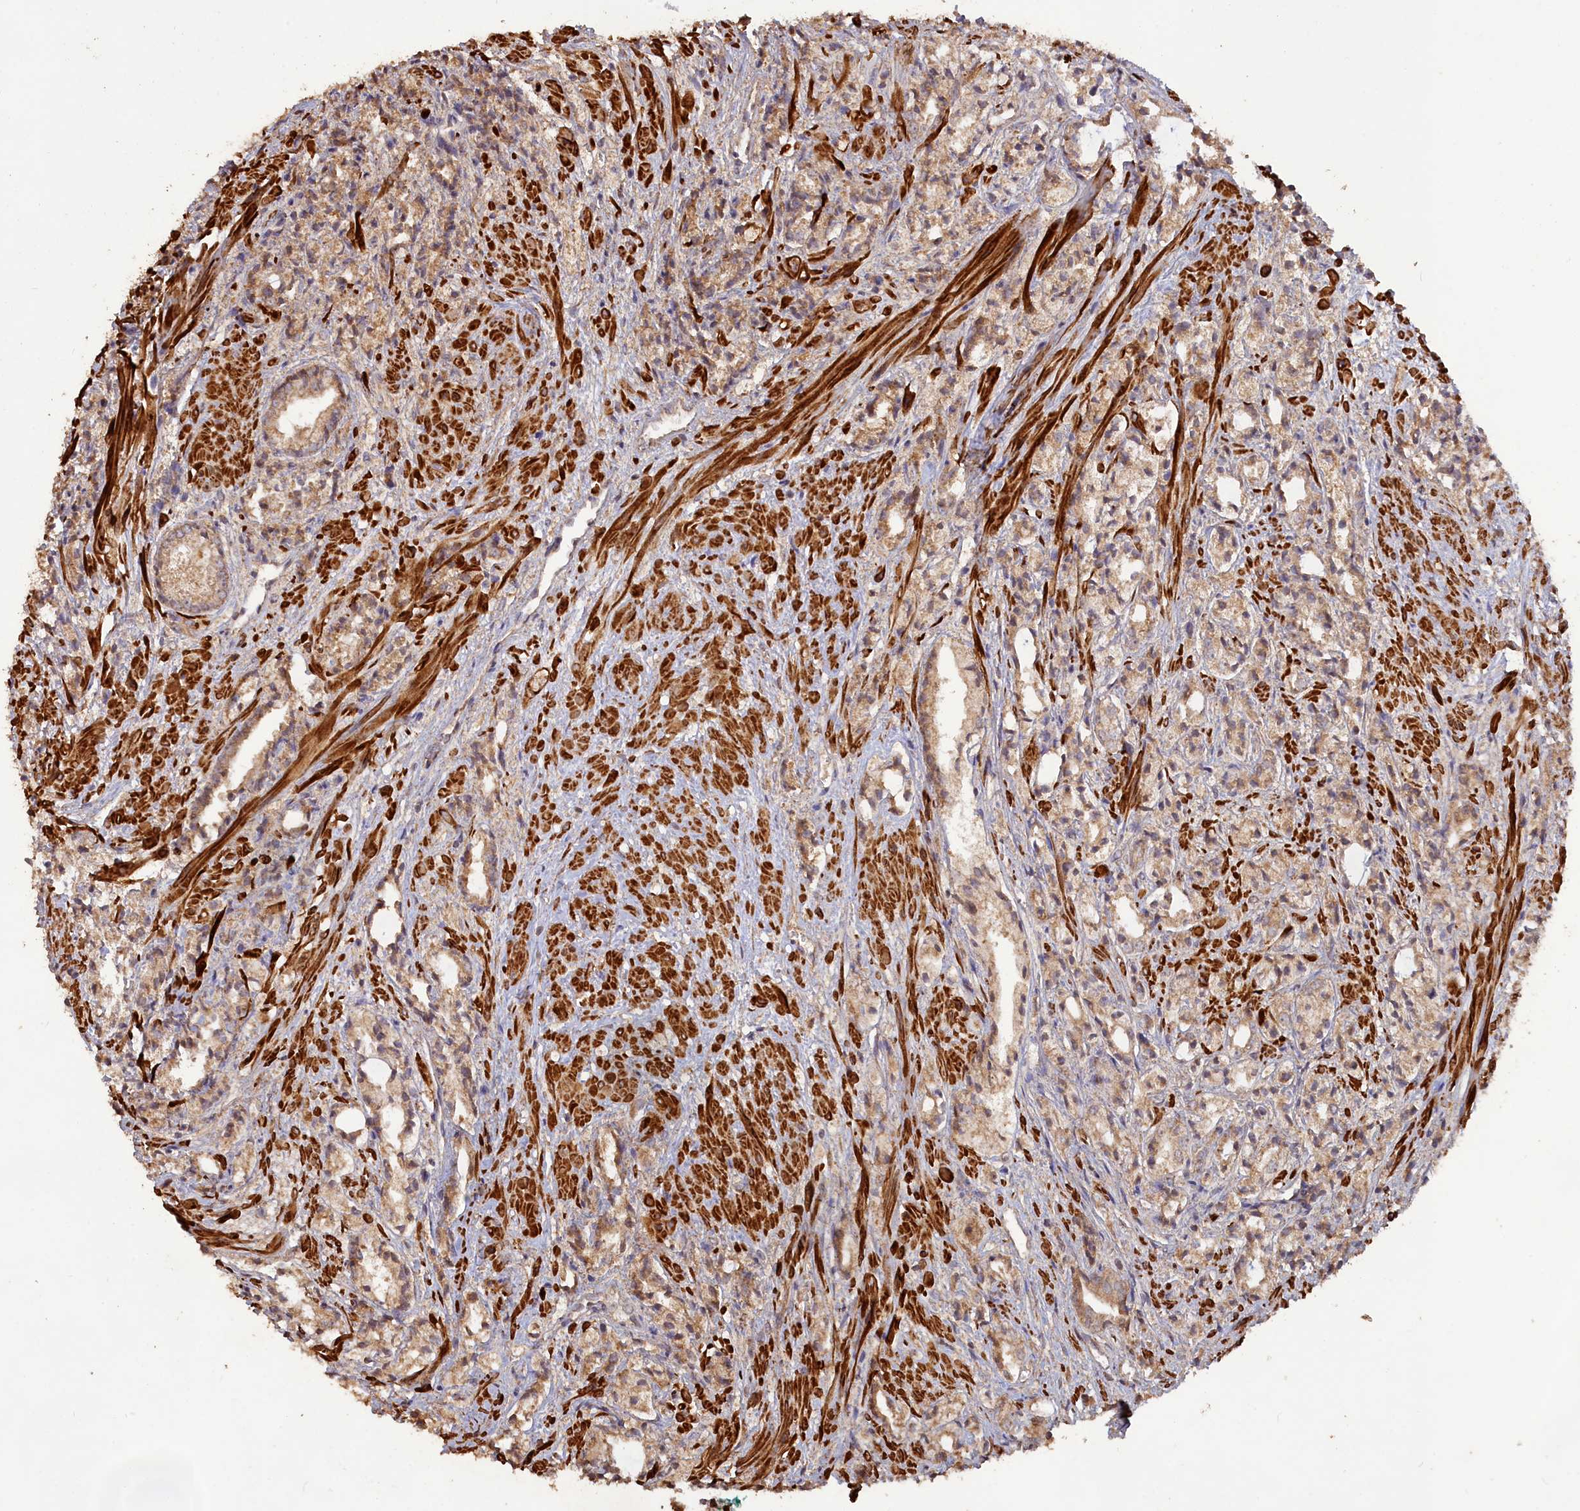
{"staining": {"intensity": "moderate", "quantity": ">75%", "location": "cytoplasmic/membranous"}, "tissue": "prostate cancer", "cell_type": "Tumor cells", "image_type": "cancer", "snomed": [{"axis": "morphology", "description": "Adenocarcinoma, High grade"}, {"axis": "topography", "description": "Prostate"}], "caption": "Human prostate adenocarcinoma (high-grade) stained with a protein marker demonstrates moderate staining in tumor cells.", "gene": "LAYN", "patient": {"sex": "male", "age": 50}}